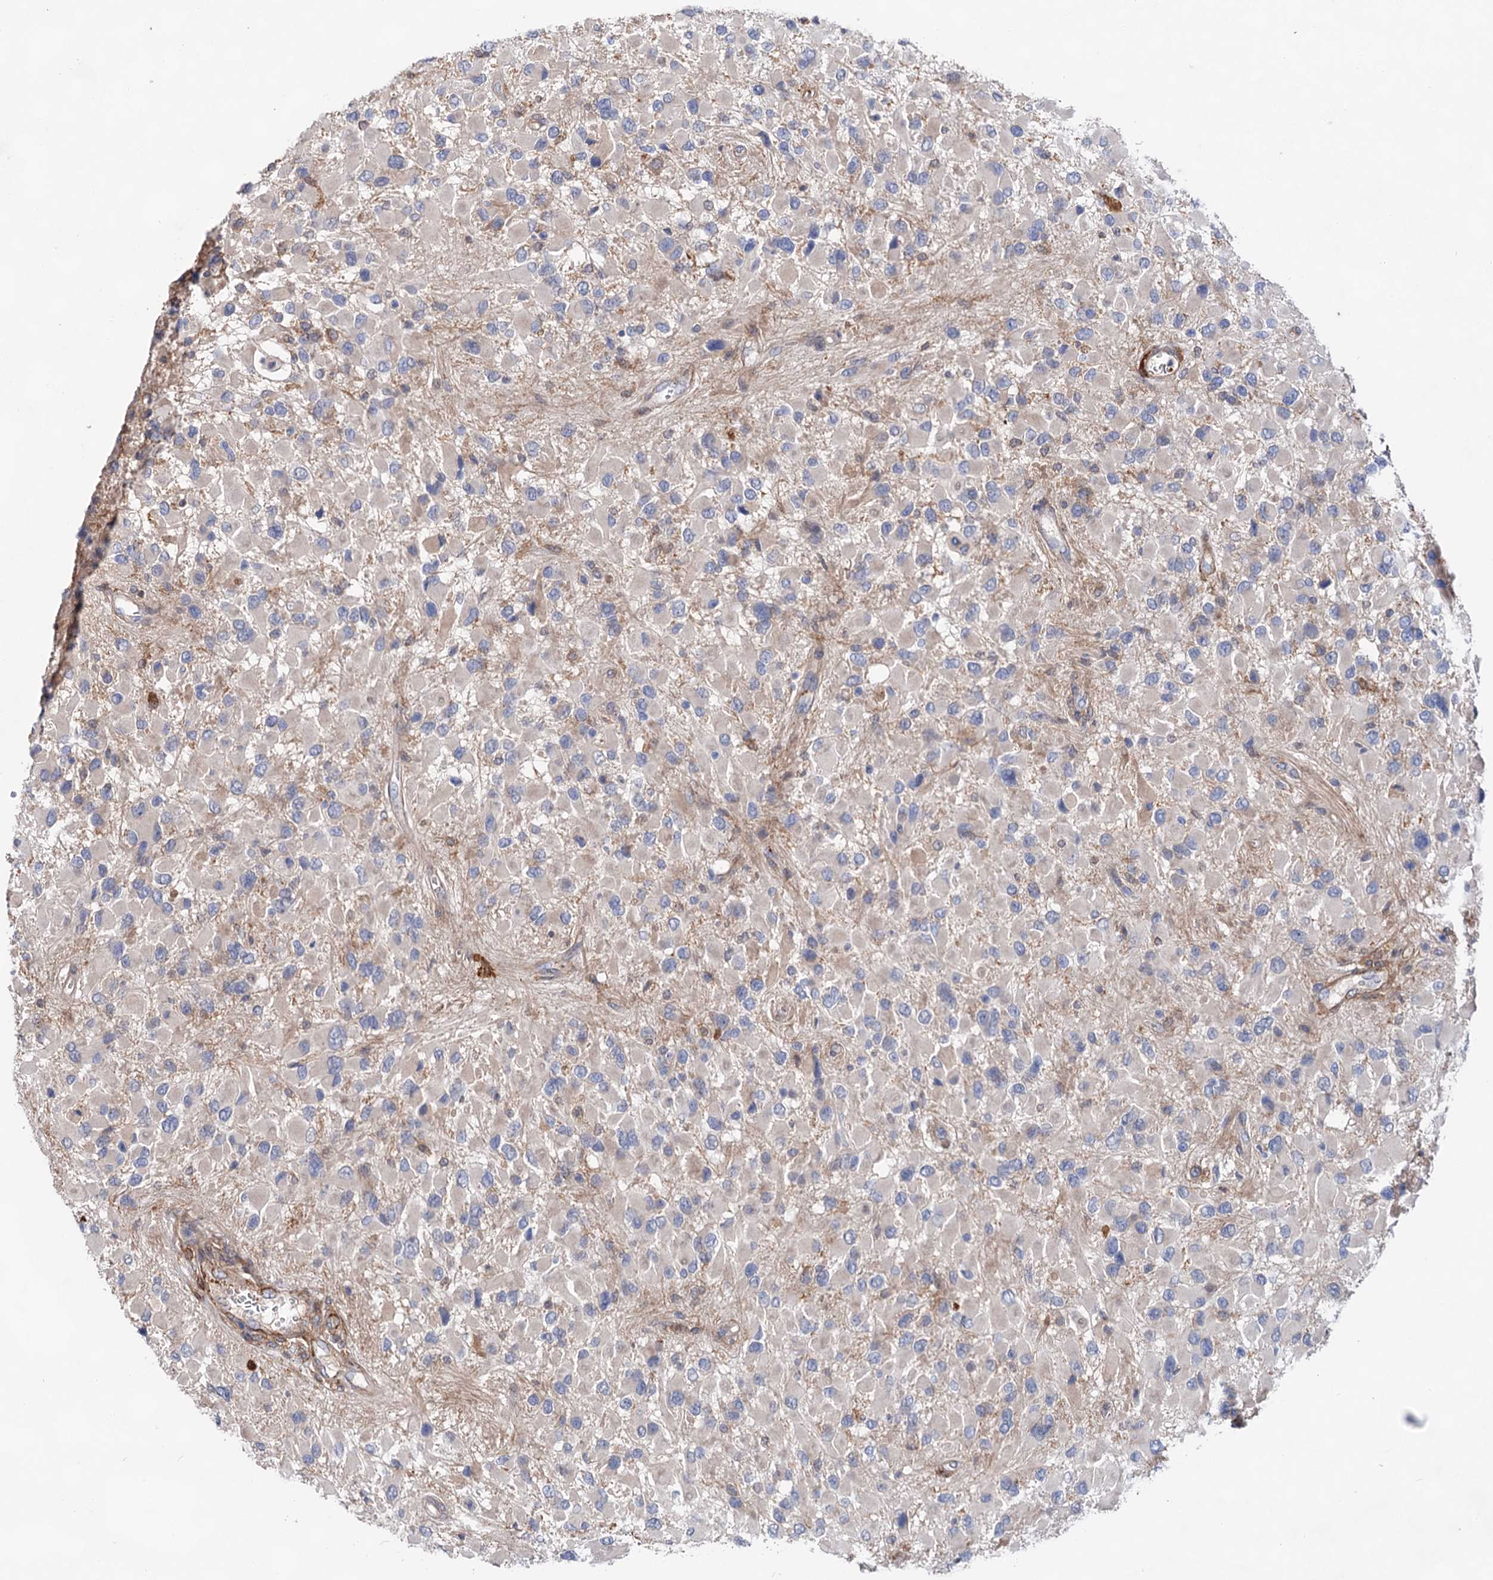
{"staining": {"intensity": "negative", "quantity": "none", "location": "none"}, "tissue": "glioma", "cell_type": "Tumor cells", "image_type": "cancer", "snomed": [{"axis": "morphology", "description": "Glioma, malignant, High grade"}, {"axis": "topography", "description": "Brain"}], "caption": "This is a micrograph of immunohistochemistry staining of glioma, which shows no staining in tumor cells. Brightfield microscopy of immunohistochemistry stained with DAB (3,3'-diaminobenzidine) (brown) and hematoxylin (blue), captured at high magnification.", "gene": "TMTC3", "patient": {"sex": "male", "age": 53}}